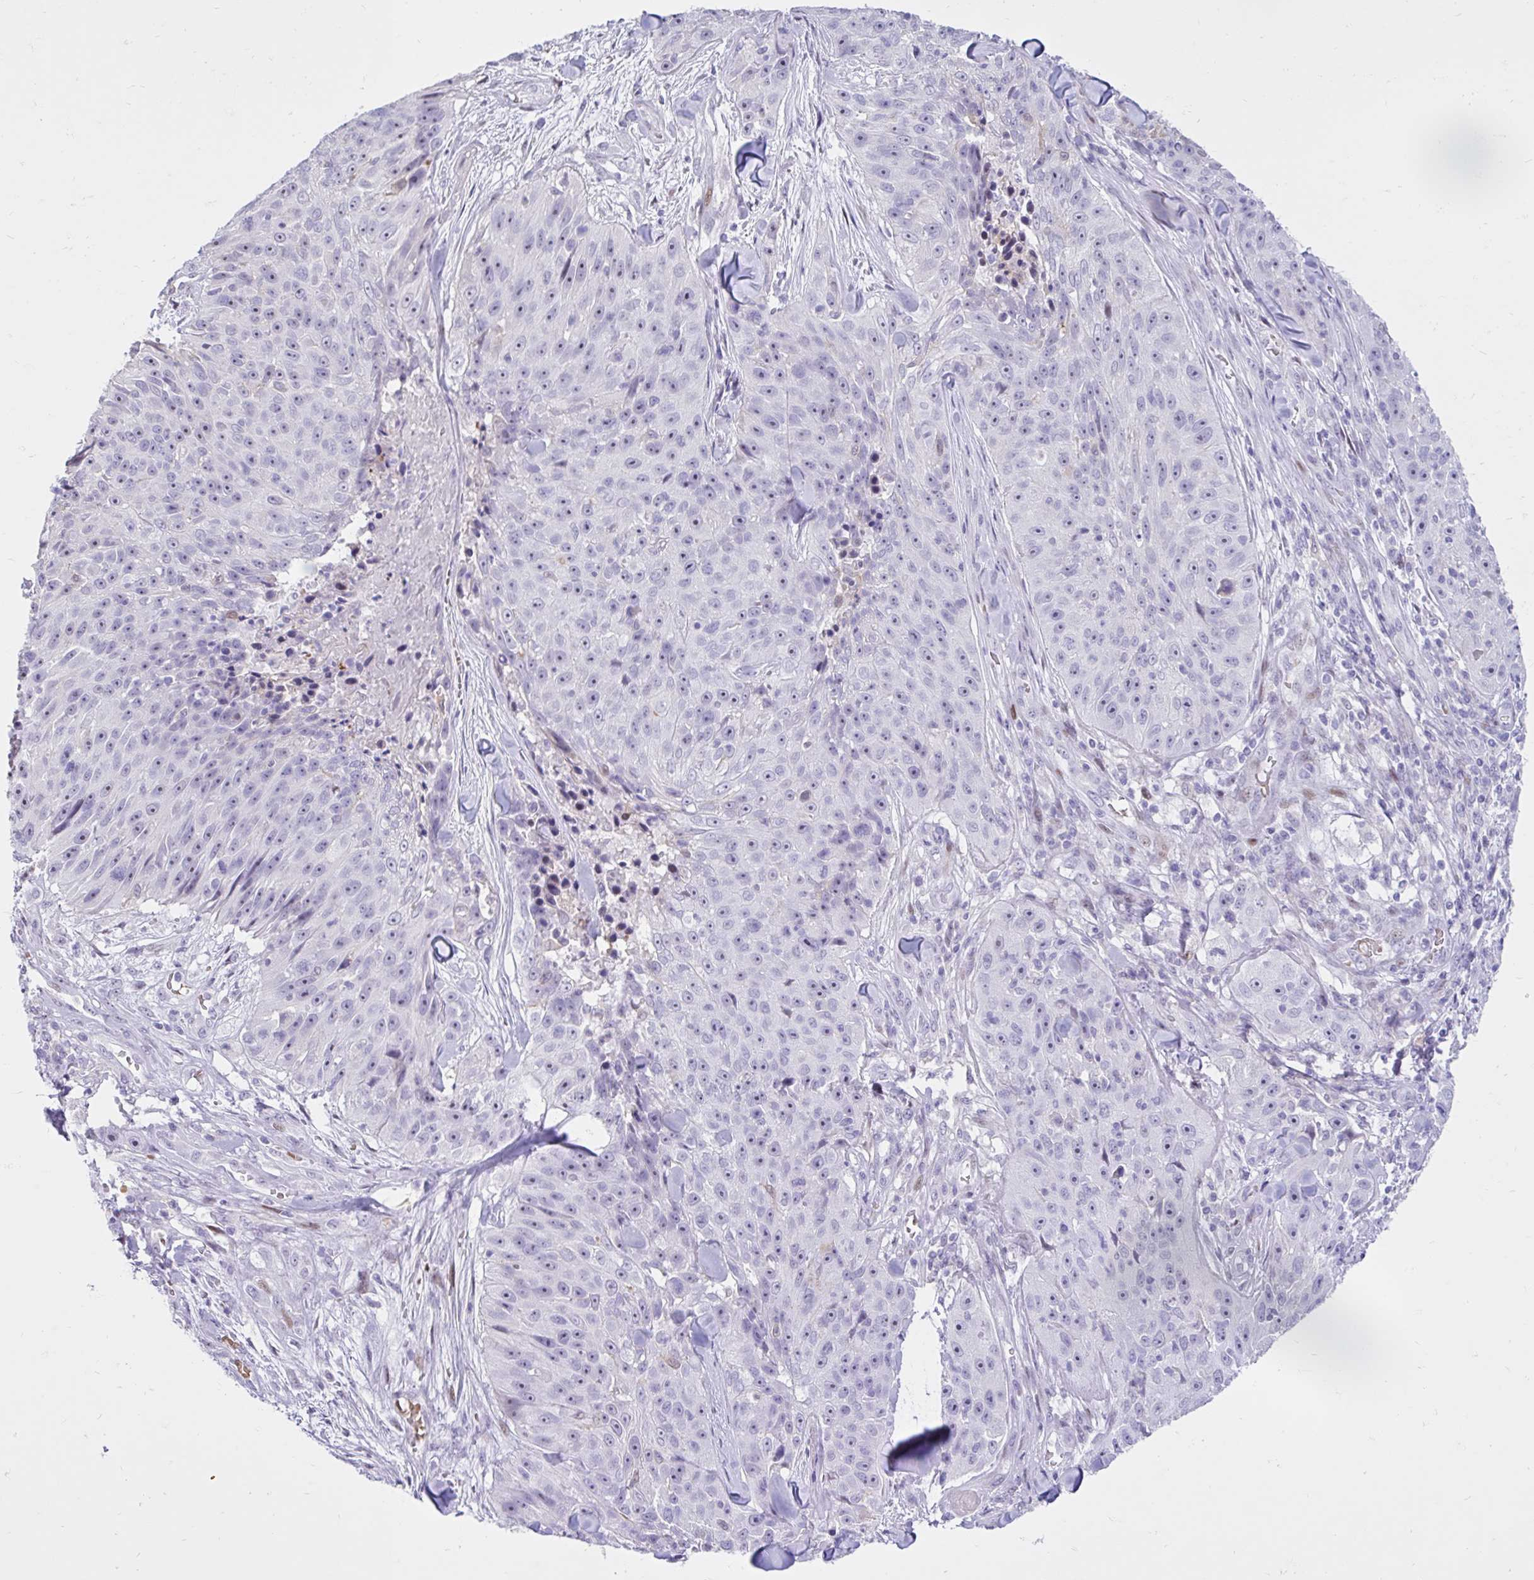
{"staining": {"intensity": "negative", "quantity": "none", "location": "none"}, "tissue": "skin cancer", "cell_type": "Tumor cells", "image_type": "cancer", "snomed": [{"axis": "morphology", "description": "Squamous cell carcinoma, NOS"}, {"axis": "topography", "description": "Skin"}], "caption": "IHC micrograph of neoplastic tissue: skin cancer (squamous cell carcinoma) stained with DAB shows no significant protein staining in tumor cells.", "gene": "NHLH2", "patient": {"sex": "female", "age": 87}}